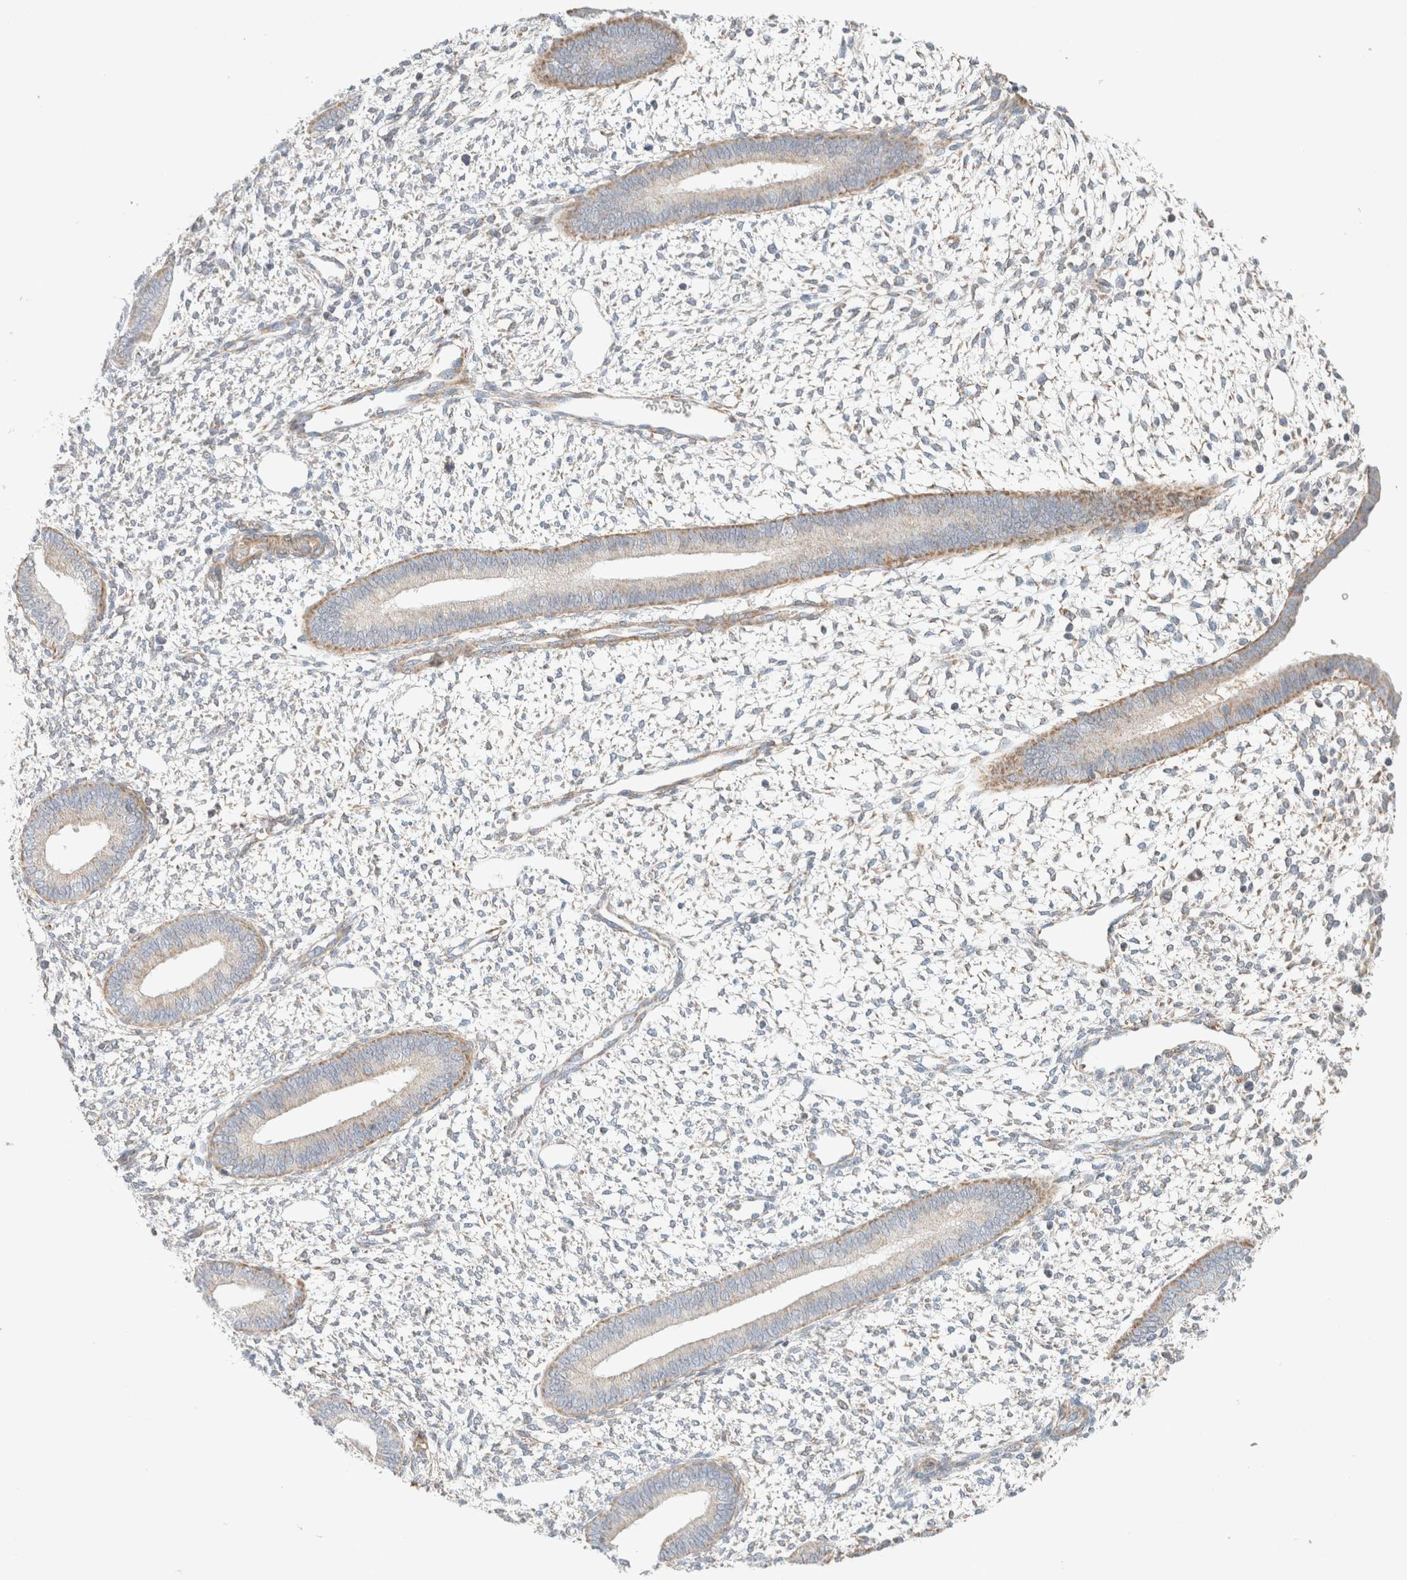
{"staining": {"intensity": "weak", "quantity": "<25%", "location": "cytoplasmic/membranous"}, "tissue": "endometrium", "cell_type": "Cells in endometrial stroma", "image_type": "normal", "snomed": [{"axis": "morphology", "description": "Normal tissue, NOS"}, {"axis": "topography", "description": "Endometrium"}], "caption": "DAB (3,3'-diaminobenzidine) immunohistochemical staining of benign human endometrium demonstrates no significant expression in cells in endometrial stroma. (Brightfield microscopy of DAB (3,3'-diaminobenzidine) IHC at high magnification).", "gene": "MRM3", "patient": {"sex": "female", "age": 46}}